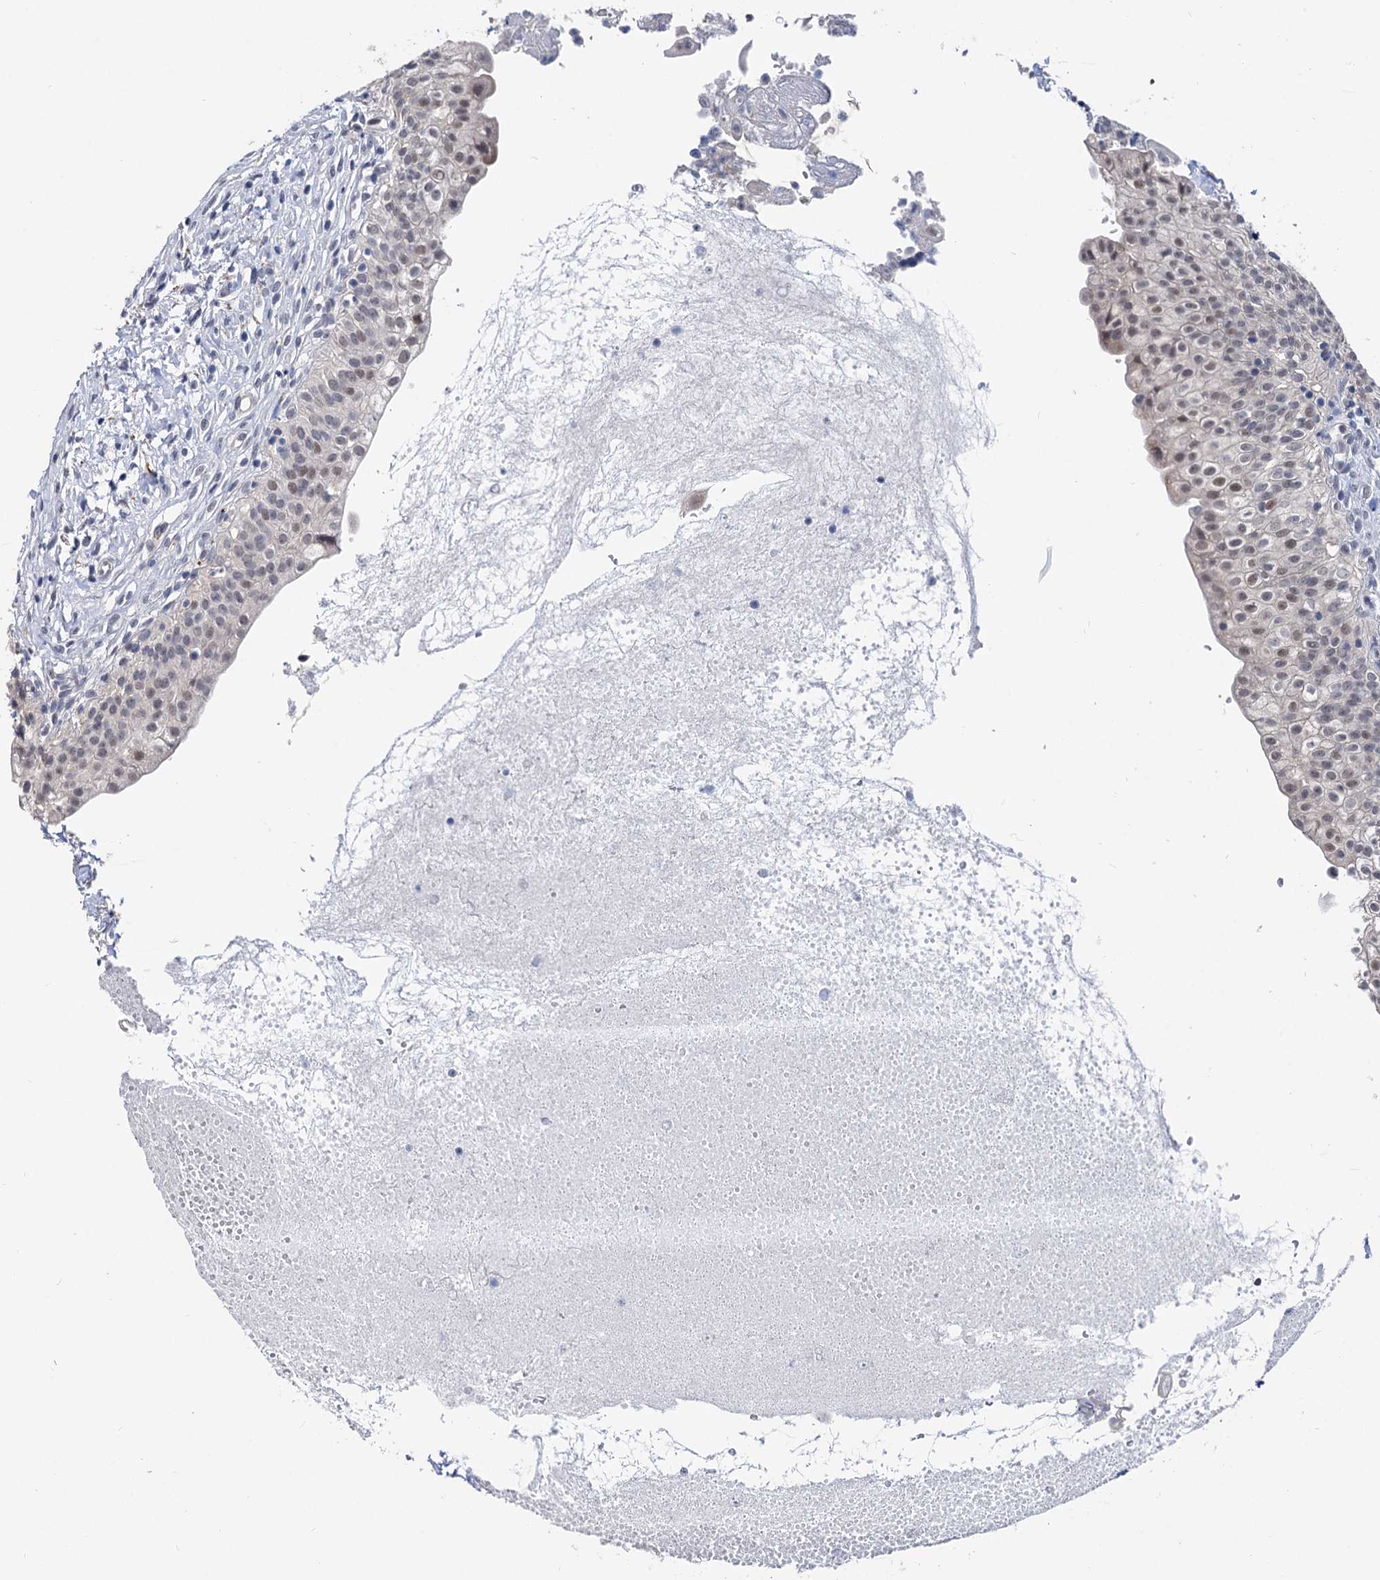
{"staining": {"intensity": "weak", "quantity": "25%-75%", "location": "nuclear"}, "tissue": "urinary bladder", "cell_type": "Urothelial cells", "image_type": "normal", "snomed": [{"axis": "morphology", "description": "Normal tissue, NOS"}, {"axis": "topography", "description": "Urinary bladder"}], "caption": "An IHC image of benign tissue is shown. Protein staining in brown shows weak nuclear positivity in urinary bladder within urothelial cells. (IHC, brightfield microscopy, high magnification).", "gene": "CAPRIN2", "patient": {"sex": "male", "age": 55}}